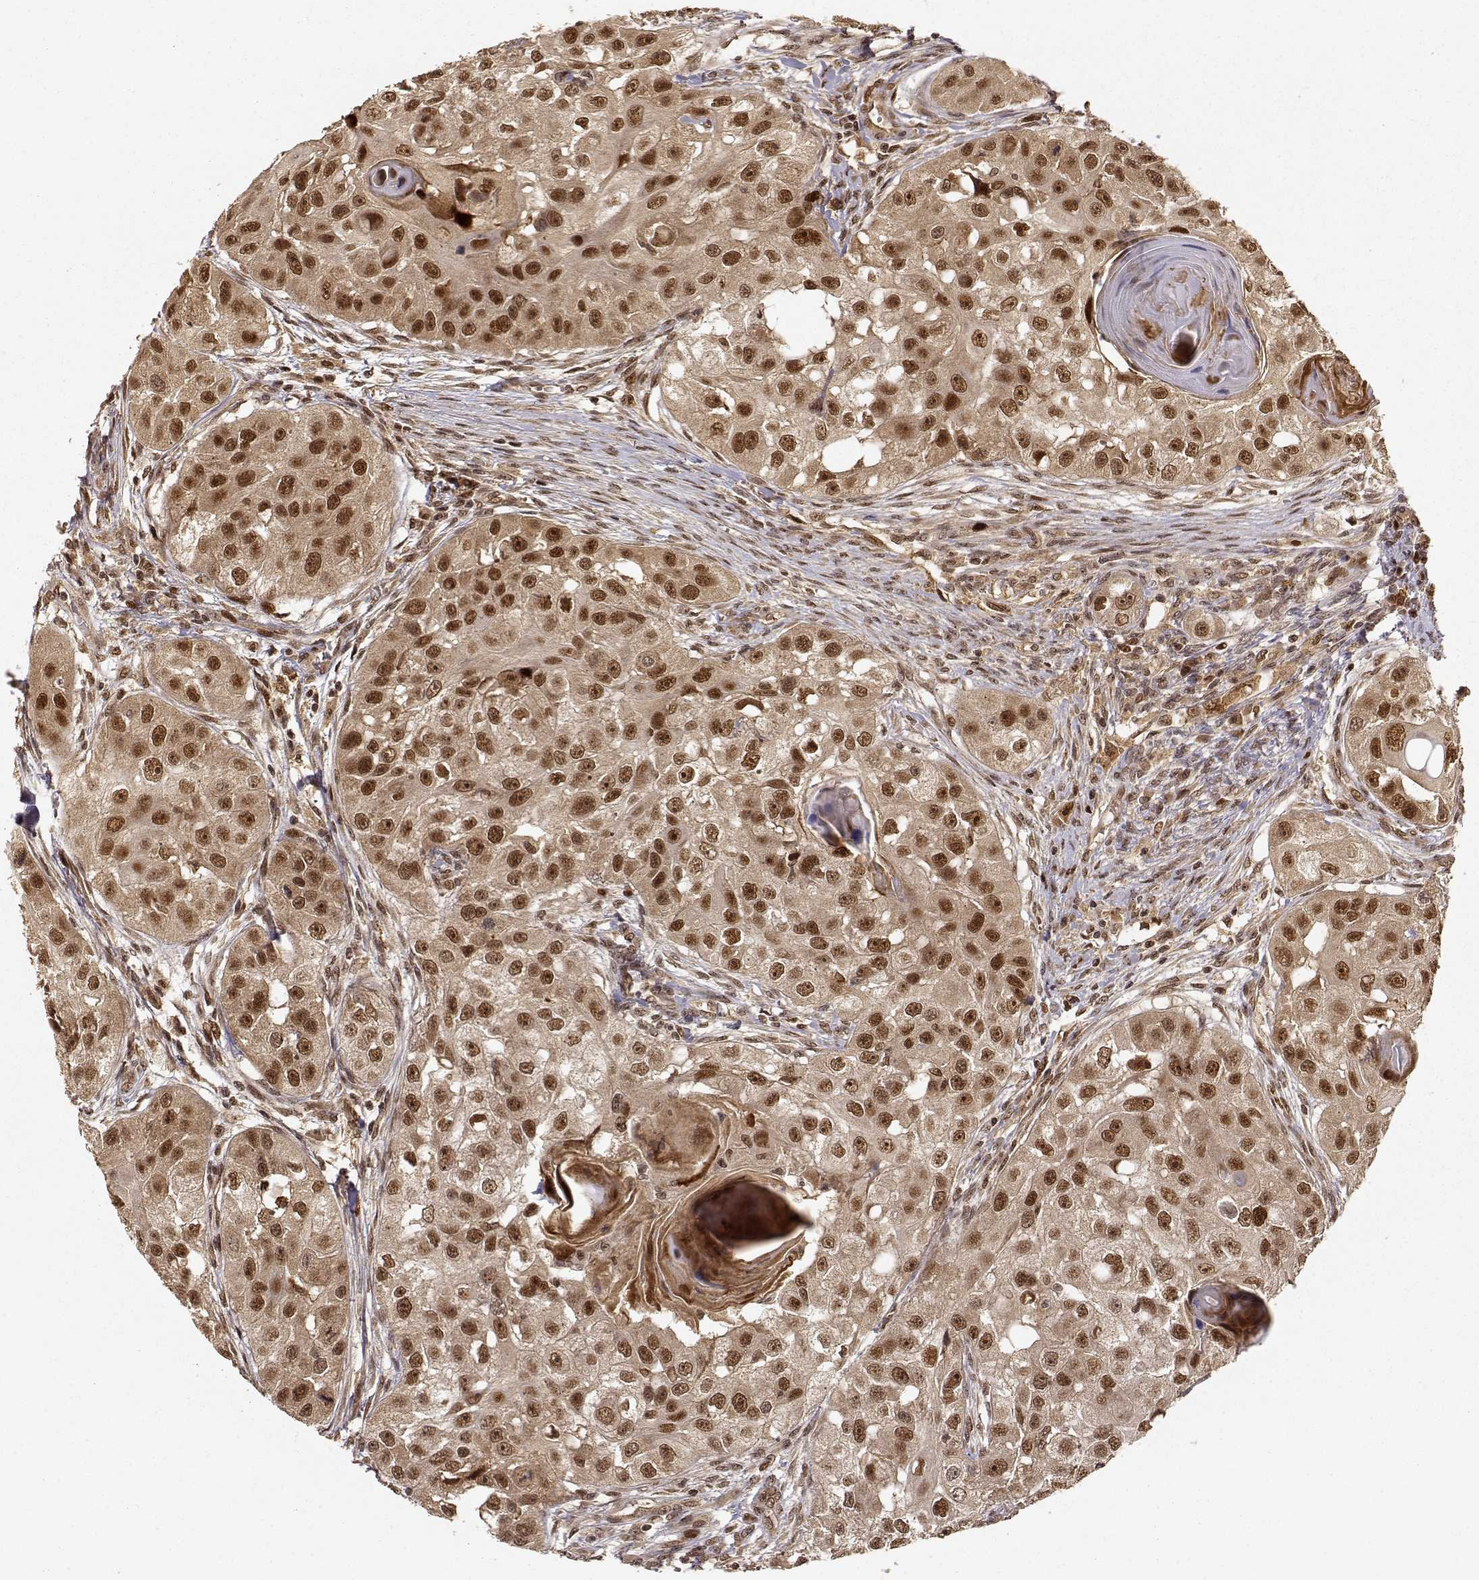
{"staining": {"intensity": "strong", "quantity": ">75%", "location": "nuclear"}, "tissue": "head and neck cancer", "cell_type": "Tumor cells", "image_type": "cancer", "snomed": [{"axis": "morphology", "description": "Squamous cell carcinoma, NOS"}, {"axis": "topography", "description": "Head-Neck"}], "caption": "Tumor cells show high levels of strong nuclear positivity in about >75% of cells in head and neck cancer (squamous cell carcinoma).", "gene": "MAEA", "patient": {"sex": "male", "age": 51}}